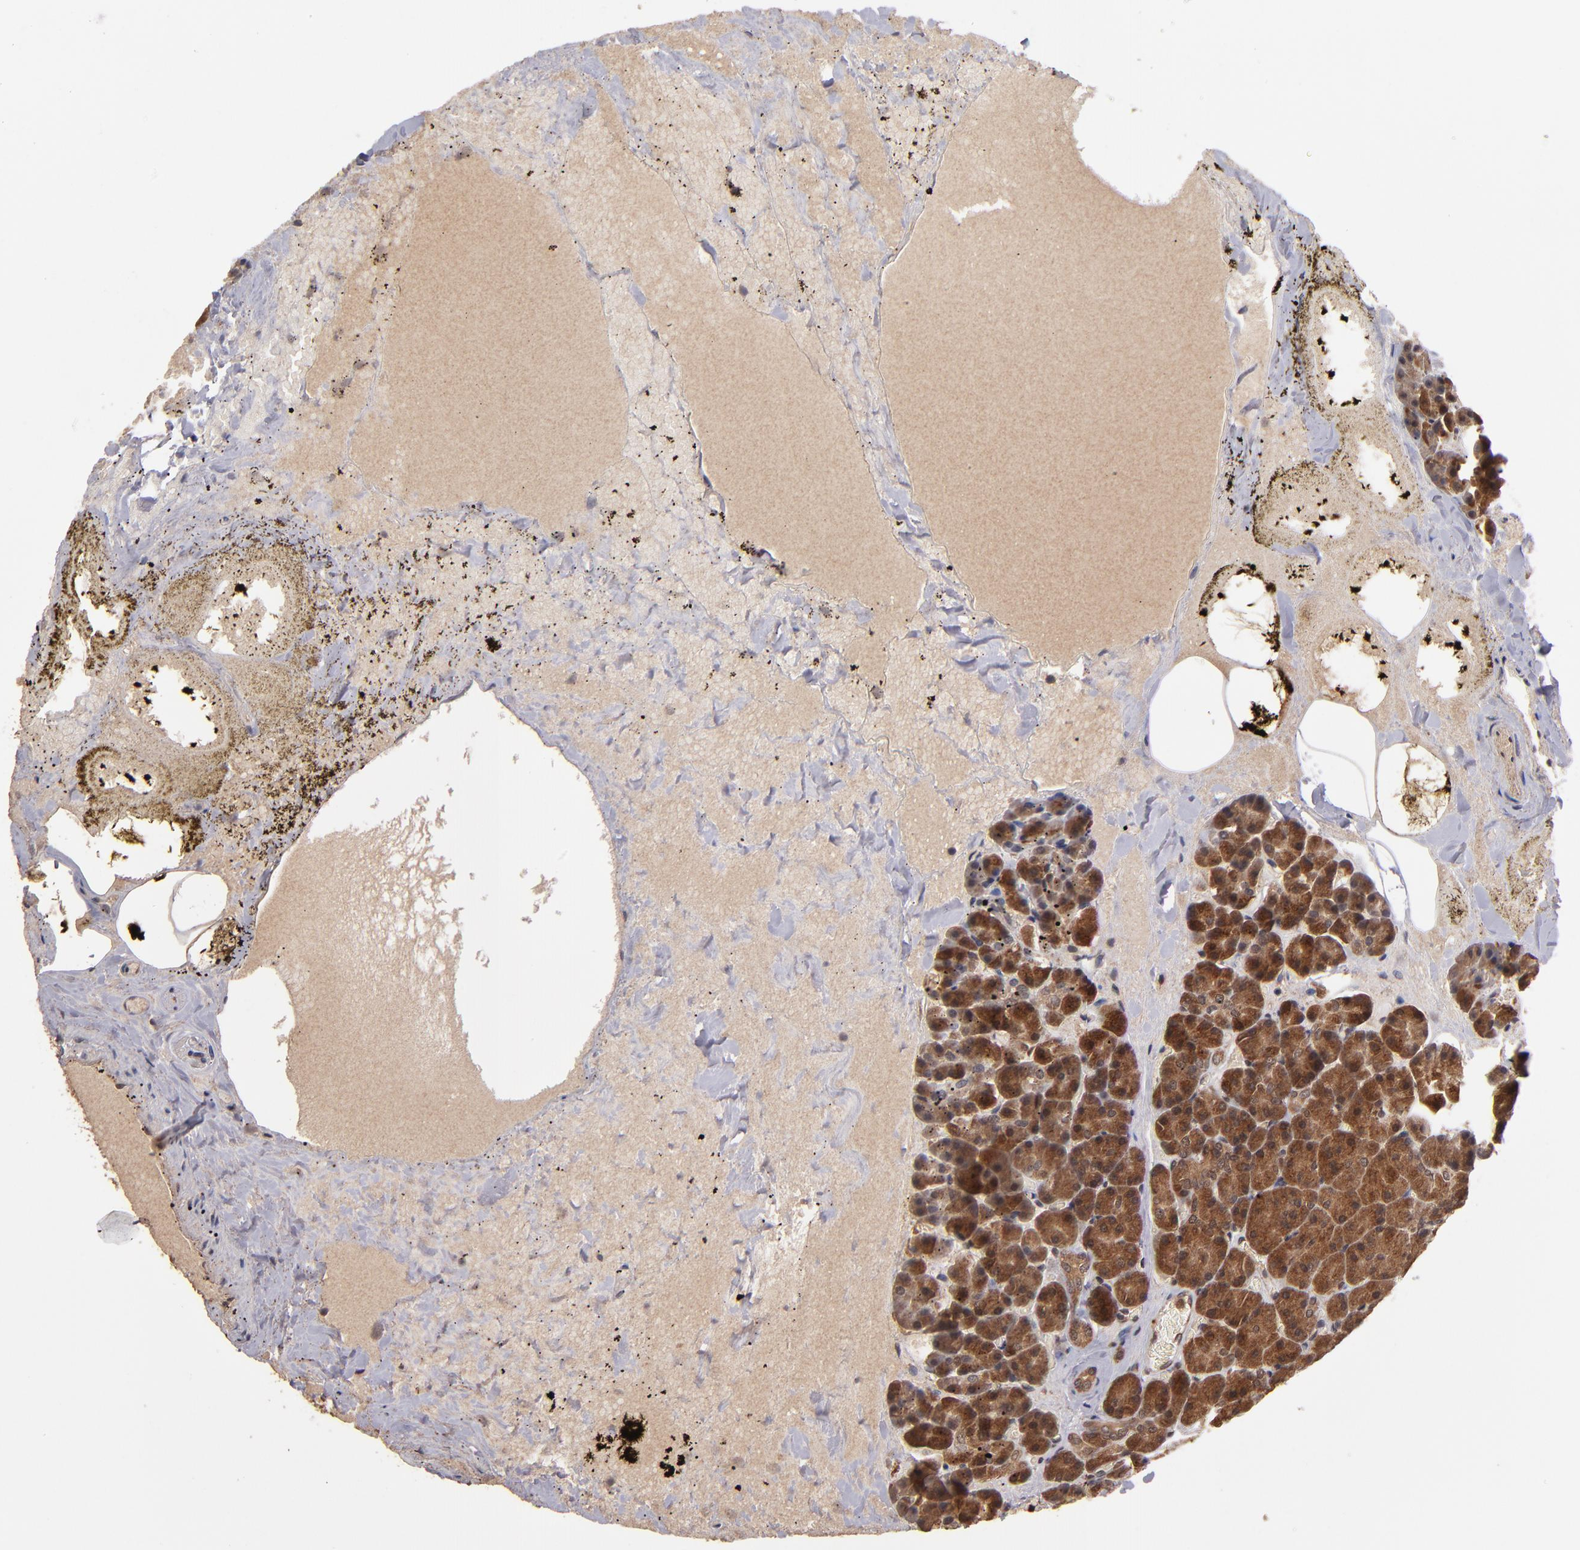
{"staining": {"intensity": "strong", "quantity": ">75%", "location": "cytoplasmic/membranous"}, "tissue": "pancreas", "cell_type": "Exocrine glandular cells", "image_type": "normal", "snomed": [{"axis": "morphology", "description": "Normal tissue, NOS"}, {"axis": "topography", "description": "Pancreas"}], "caption": "Immunohistochemistry (IHC) histopathology image of unremarkable pancreas stained for a protein (brown), which demonstrates high levels of strong cytoplasmic/membranous positivity in approximately >75% of exocrine glandular cells.", "gene": "NFE2L2", "patient": {"sex": "female", "age": 35}}